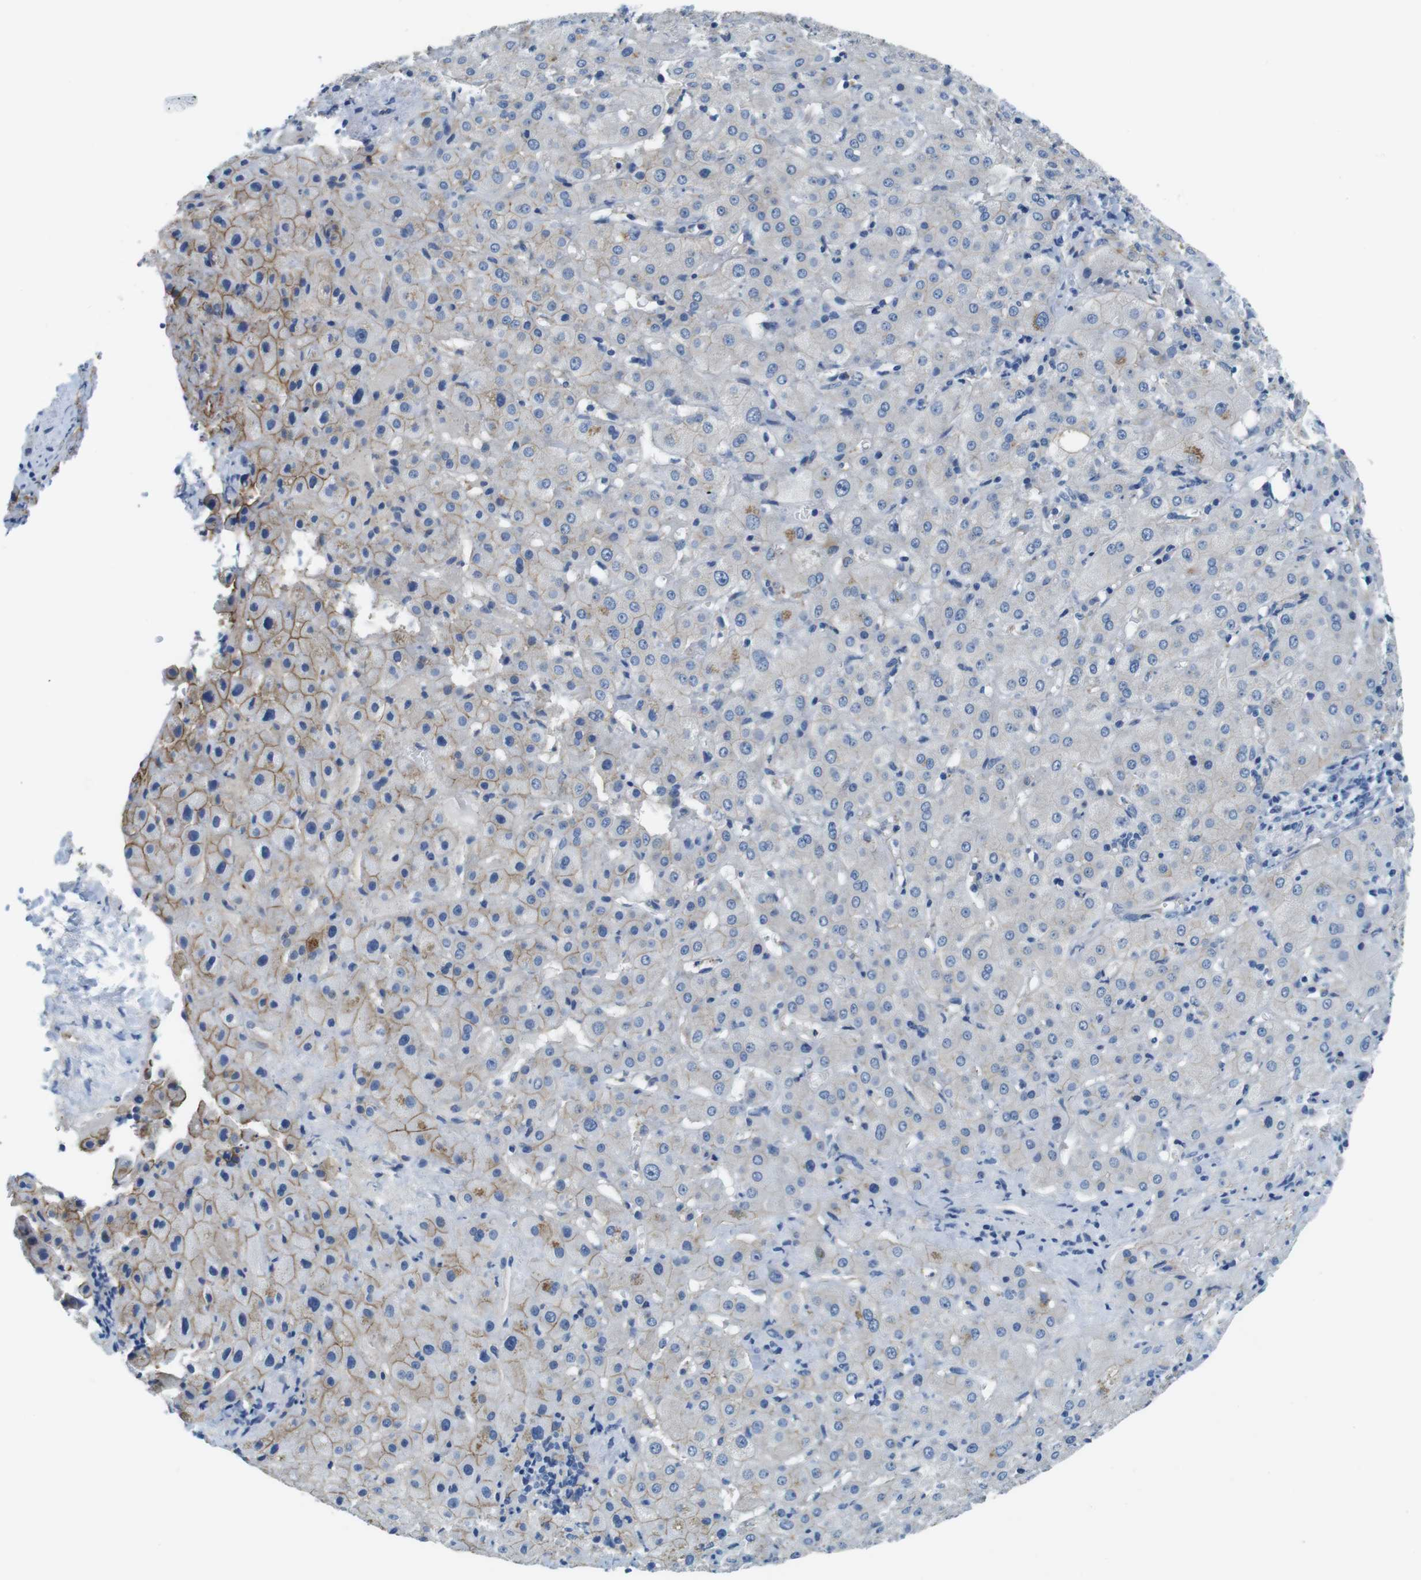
{"staining": {"intensity": "moderate", "quantity": "25%-75%", "location": "cytoplasmic/membranous"}, "tissue": "liver cancer", "cell_type": "Tumor cells", "image_type": "cancer", "snomed": [{"axis": "morphology", "description": "Cholangiocarcinoma"}, {"axis": "topography", "description": "Liver"}], "caption": "A high-resolution micrograph shows immunohistochemistry staining of liver cancer, which shows moderate cytoplasmic/membranous positivity in approximately 25%-75% of tumor cells.", "gene": "SLC6A6", "patient": {"sex": "female", "age": 65}}